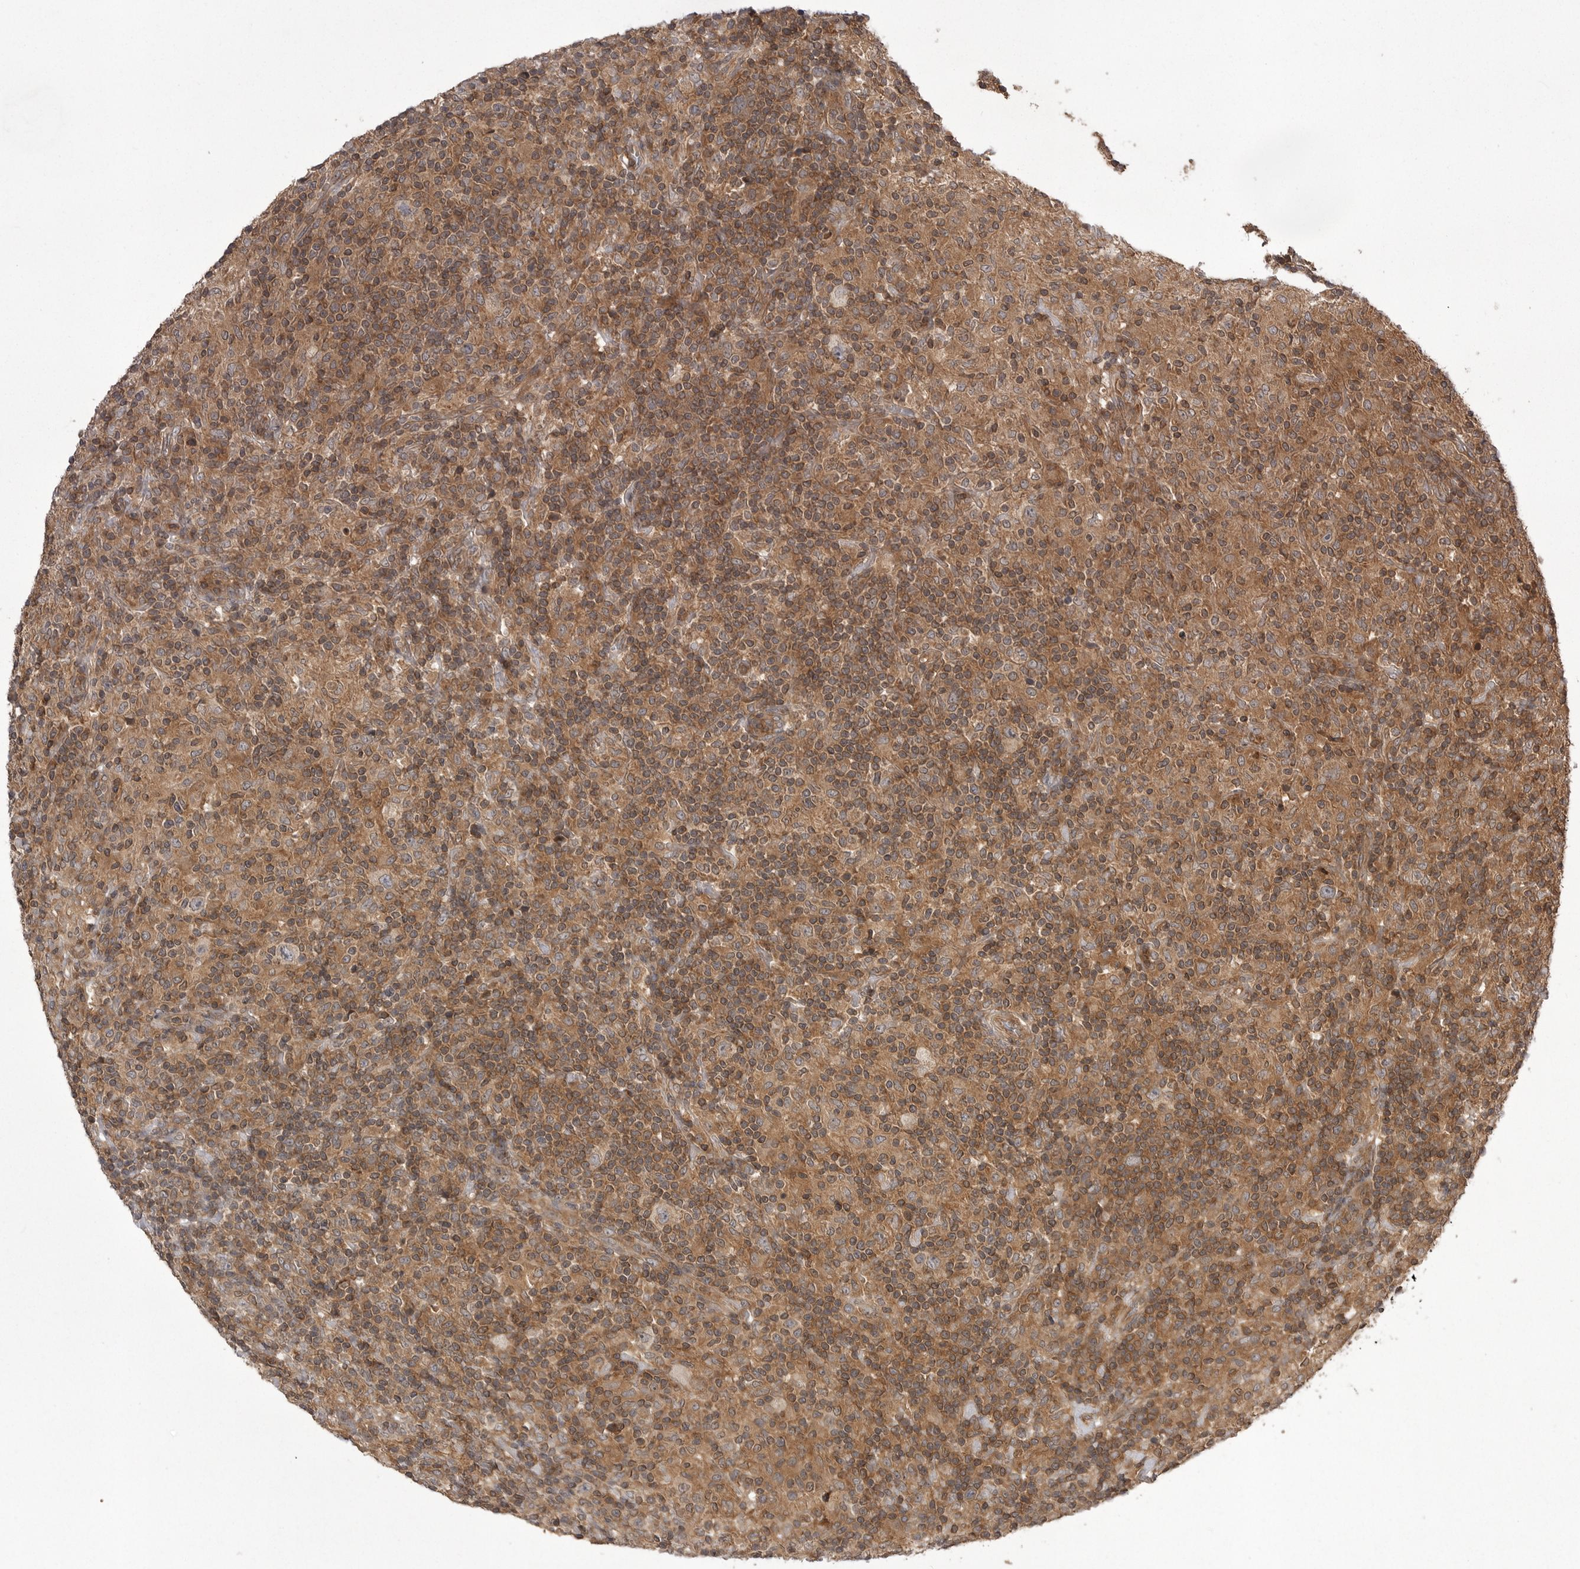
{"staining": {"intensity": "moderate", "quantity": ">75%", "location": "cytoplasmic/membranous"}, "tissue": "lymphoma", "cell_type": "Tumor cells", "image_type": "cancer", "snomed": [{"axis": "morphology", "description": "Hodgkin's disease, NOS"}, {"axis": "topography", "description": "Lymph node"}], "caption": "The immunohistochemical stain highlights moderate cytoplasmic/membranous expression in tumor cells of lymphoma tissue.", "gene": "STK24", "patient": {"sex": "male", "age": 70}}